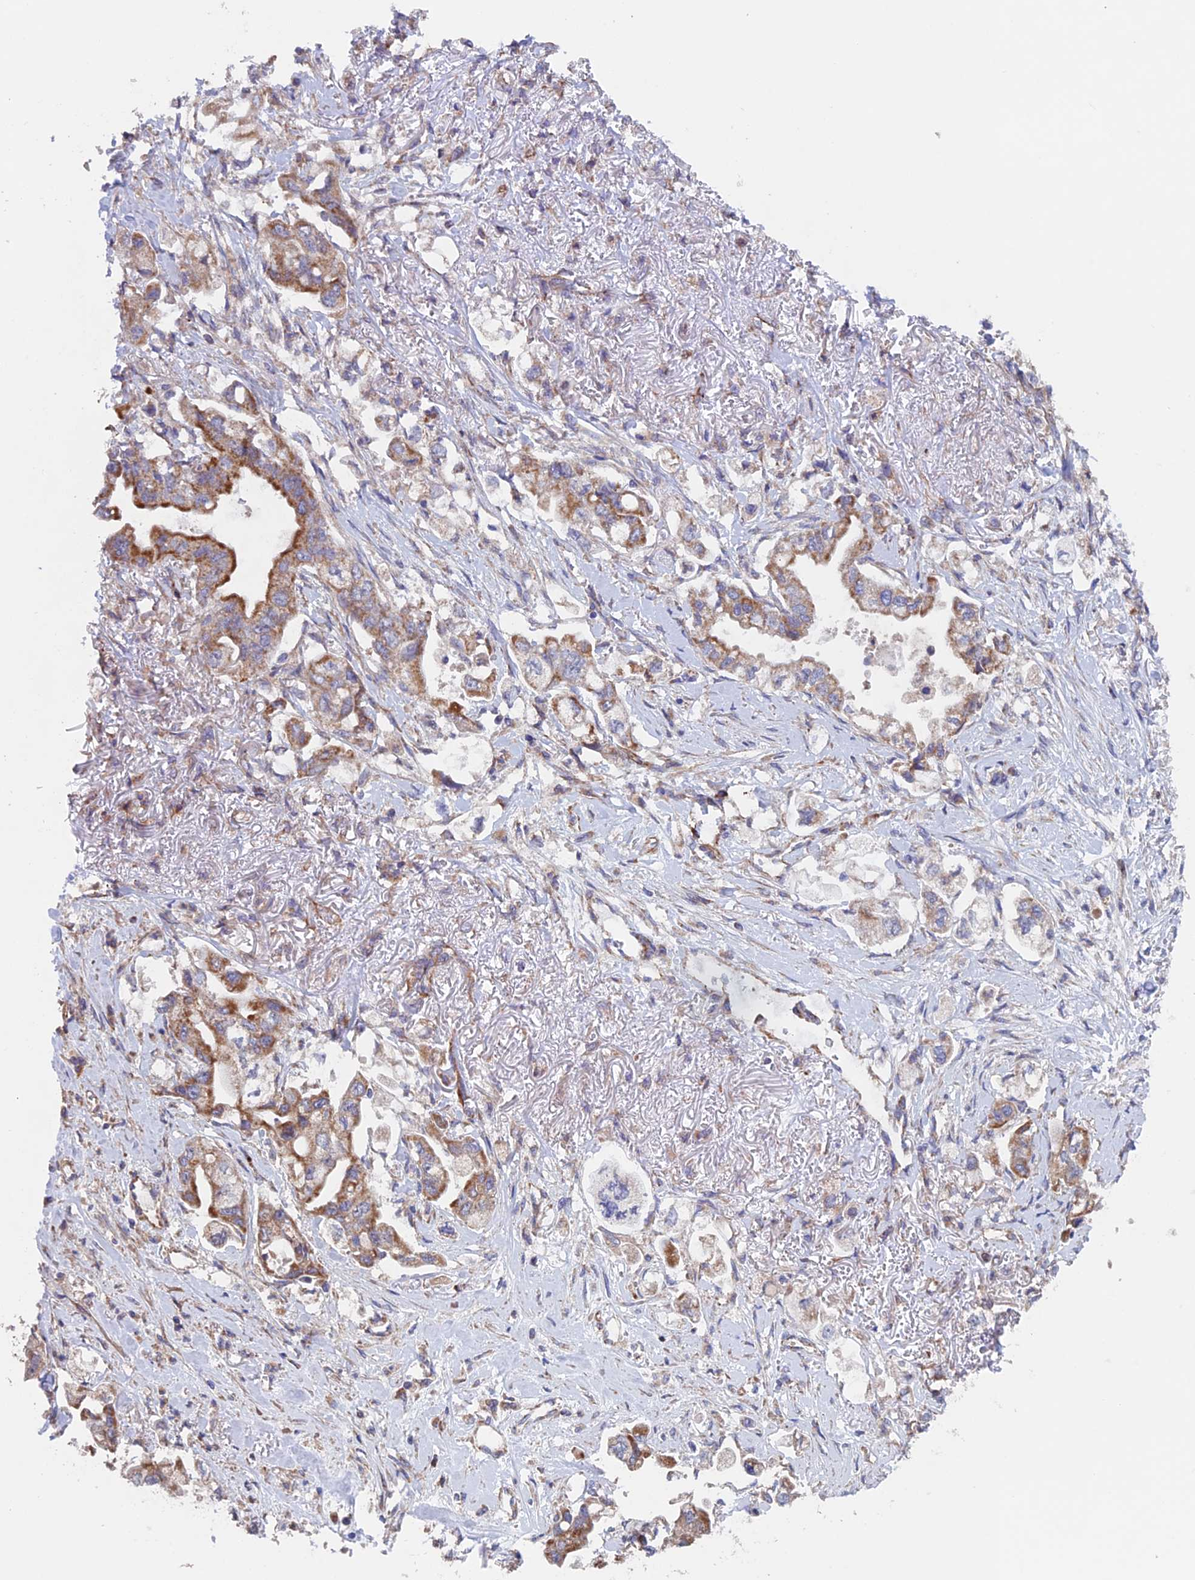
{"staining": {"intensity": "moderate", "quantity": ">75%", "location": "cytoplasmic/membranous"}, "tissue": "stomach cancer", "cell_type": "Tumor cells", "image_type": "cancer", "snomed": [{"axis": "morphology", "description": "Adenocarcinoma, NOS"}, {"axis": "topography", "description": "Stomach"}], "caption": "Moderate cytoplasmic/membranous protein positivity is appreciated in approximately >75% of tumor cells in stomach adenocarcinoma.", "gene": "MRPL1", "patient": {"sex": "male", "age": 62}}